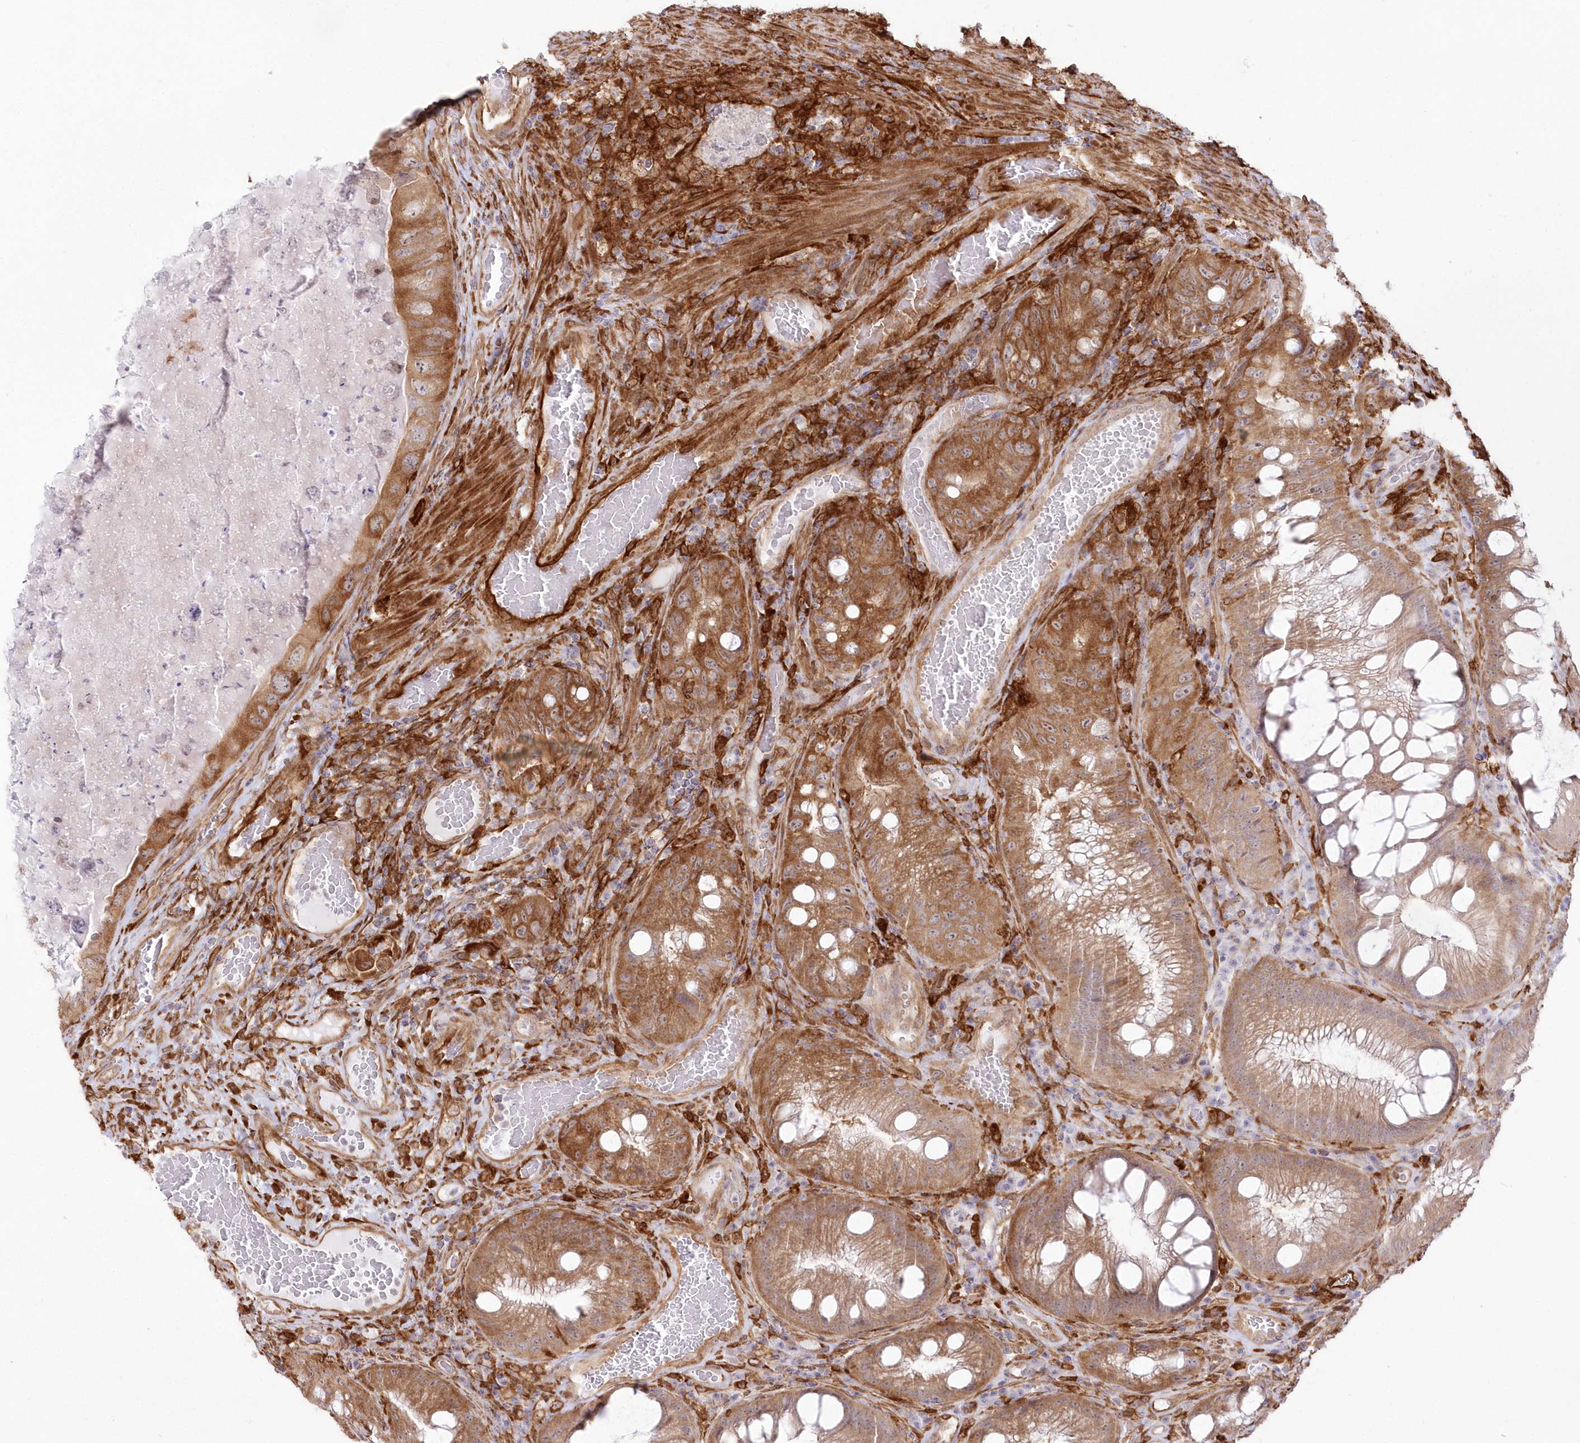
{"staining": {"intensity": "moderate", "quantity": ">75%", "location": "cytoplasmic/membranous"}, "tissue": "colorectal cancer", "cell_type": "Tumor cells", "image_type": "cancer", "snomed": [{"axis": "morphology", "description": "Adenocarcinoma, NOS"}, {"axis": "topography", "description": "Rectum"}], "caption": "A medium amount of moderate cytoplasmic/membranous staining is present in approximately >75% of tumor cells in colorectal adenocarcinoma tissue.", "gene": "SH3PXD2B", "patient": {"sex": "male", "age": 63}}